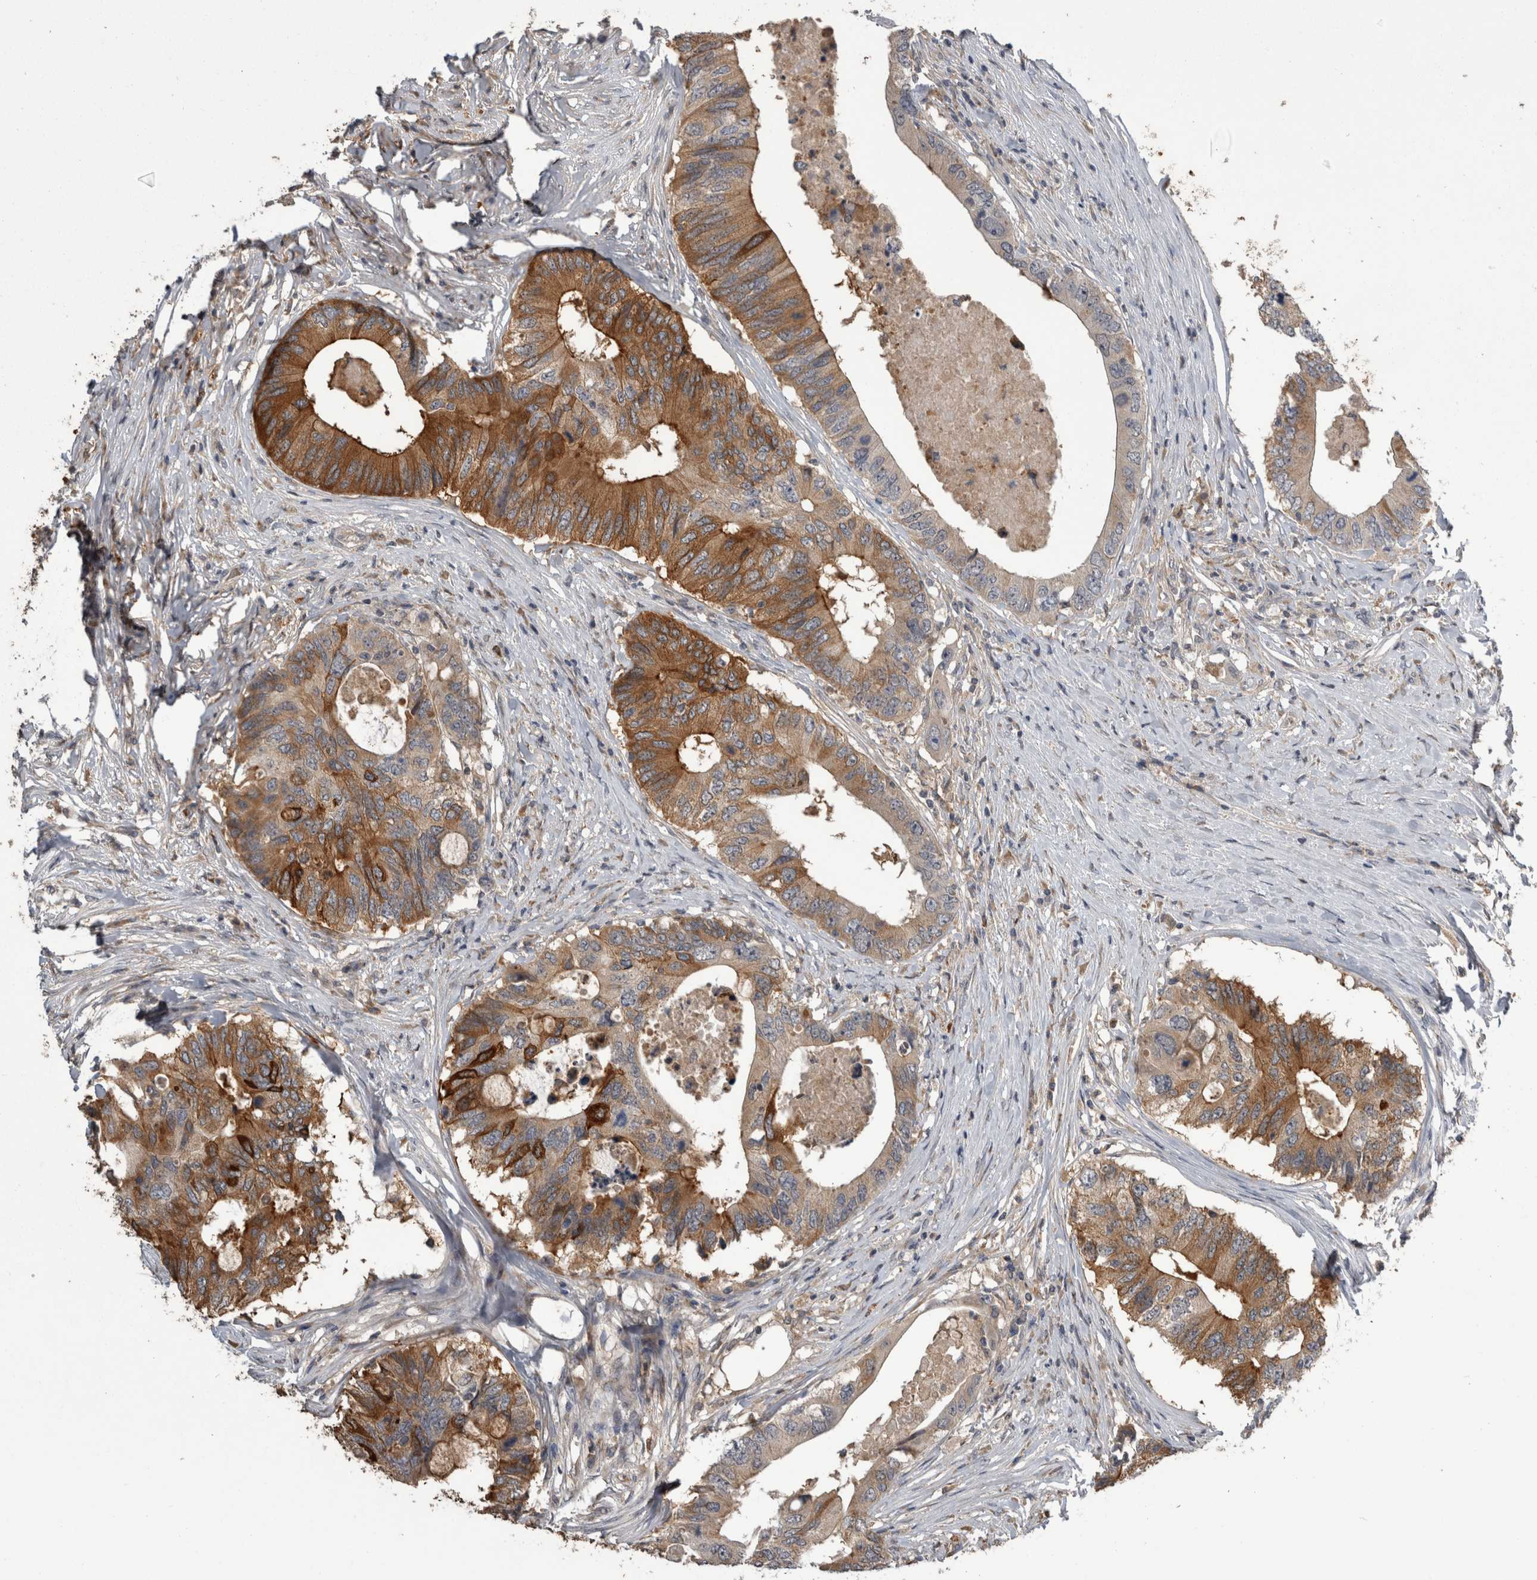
{"staining": {"intensity": "moderate", "quantity": ">75%", "location": "cytoplasmic/membranous"}, "tissue": "colorectal cancer", "cell_type": "Tumor cells", "image_type": "cancer", "snomed": [{"axis": "morphology", "description": "Adenocarcinoma, NOS"}, {"axis": "topography", "description": "Colon"}], "caption": "Immunohistochemistry (IHC) histopathology image of neoplastic tissue: human adenocarcinoma (colorectal) stained using immunohistochemistry shows medium levels of moderate protein expression localized specifically in the cytoplasmic/membranous of tumor cells, appearing as a cytoplasmic/membranous brown color.", "gene": "ANXA13", "patient": {"sex": "male", "age": 71}}